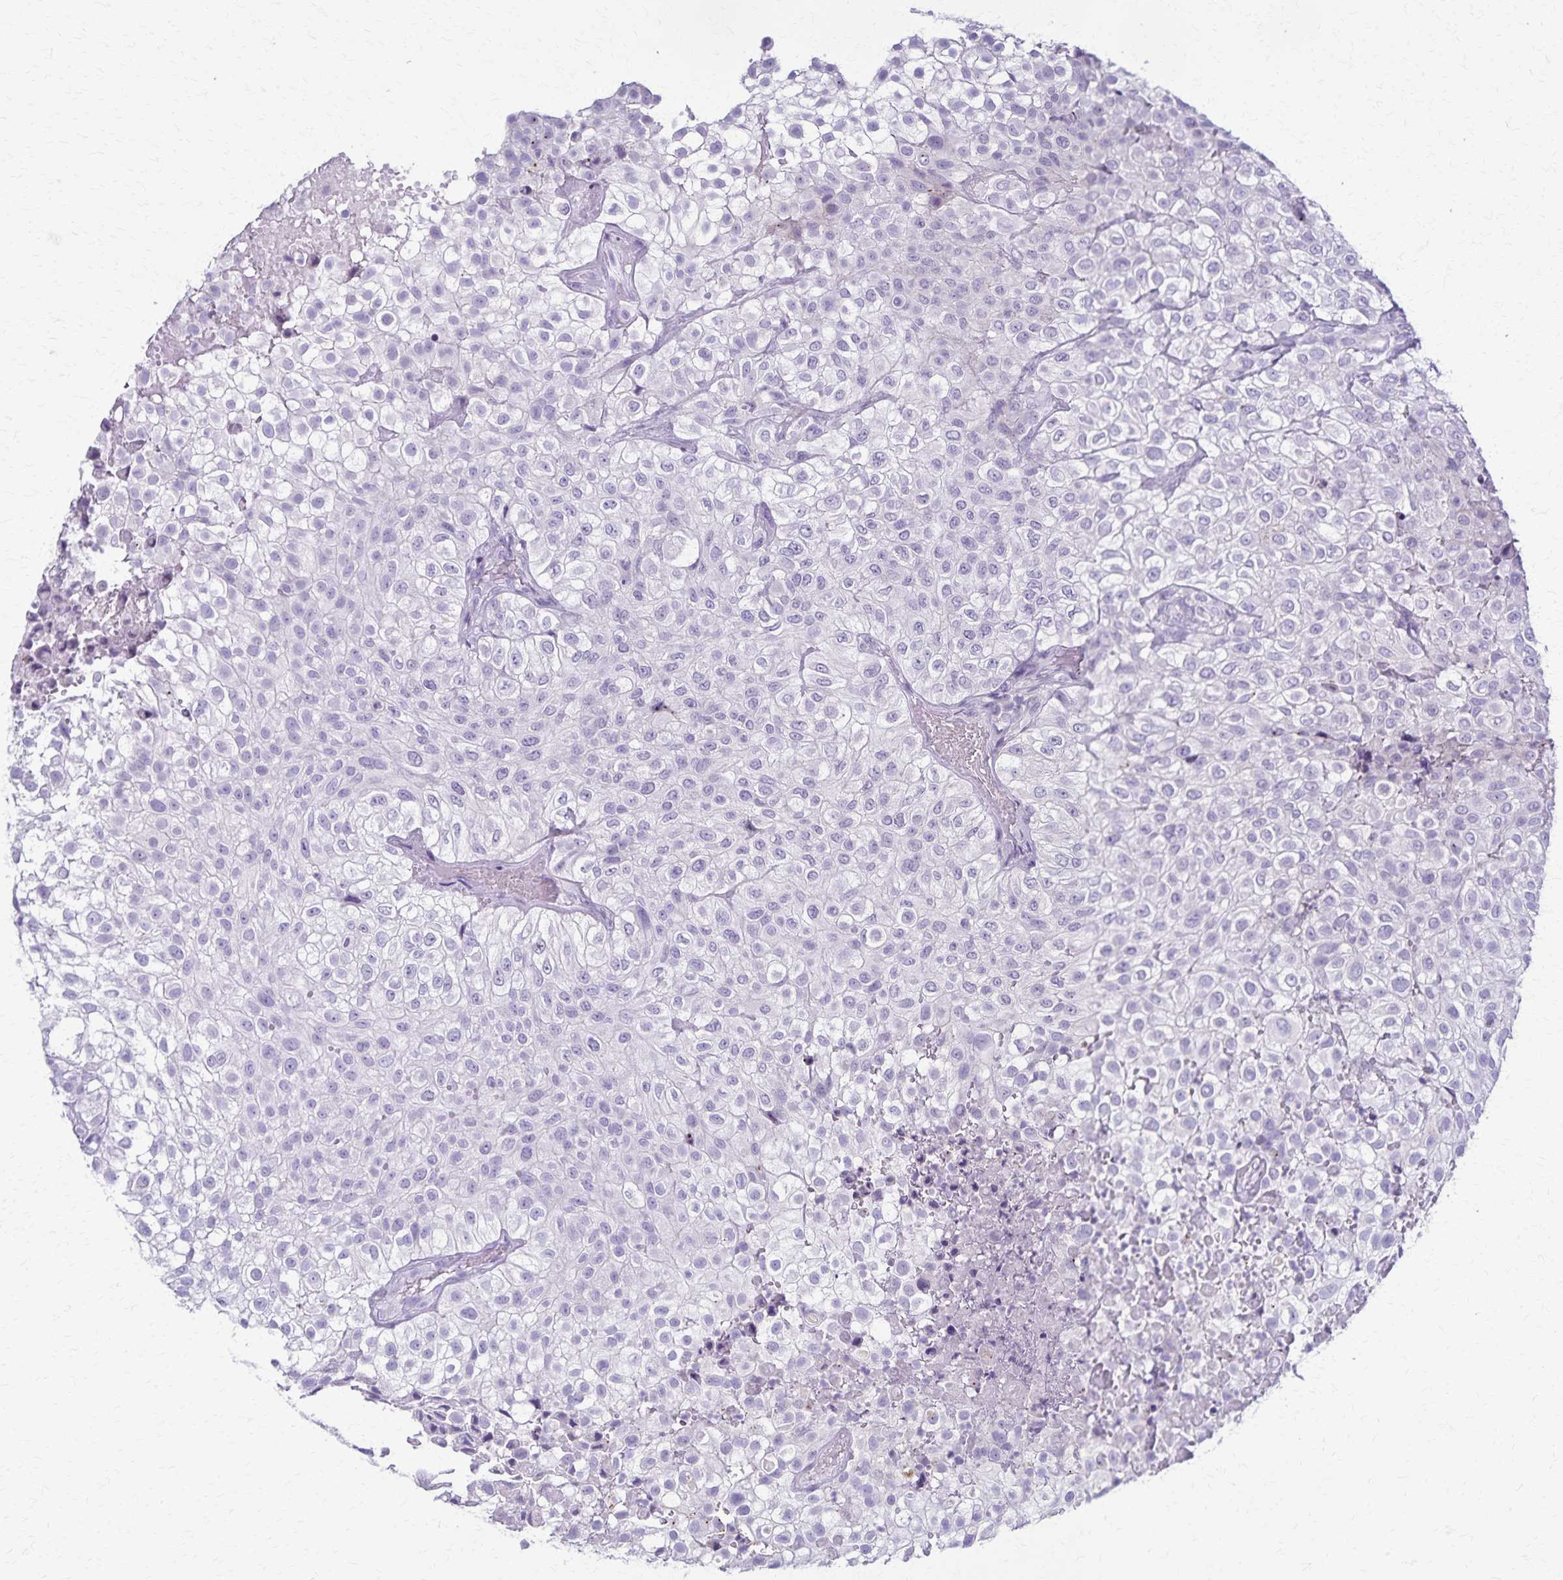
{"staining": {"intensity": "negative", "quantity": "none", "location": "none"}, "tissue": "urothelial cancer", "cell_type": "Tumor cells", "image_type": "cancer", "snomed": [{"axis": "morphology", "description": "Urothelial carcinoma, High grade"}, {"axis": "topography", "description": "Urinary bladder"}], "caption": "Tumor cells are negative for brown protein staining in urothelial cancer.", "gene": "TMEM60", "patient": {"sex": "male", "age": 56}}